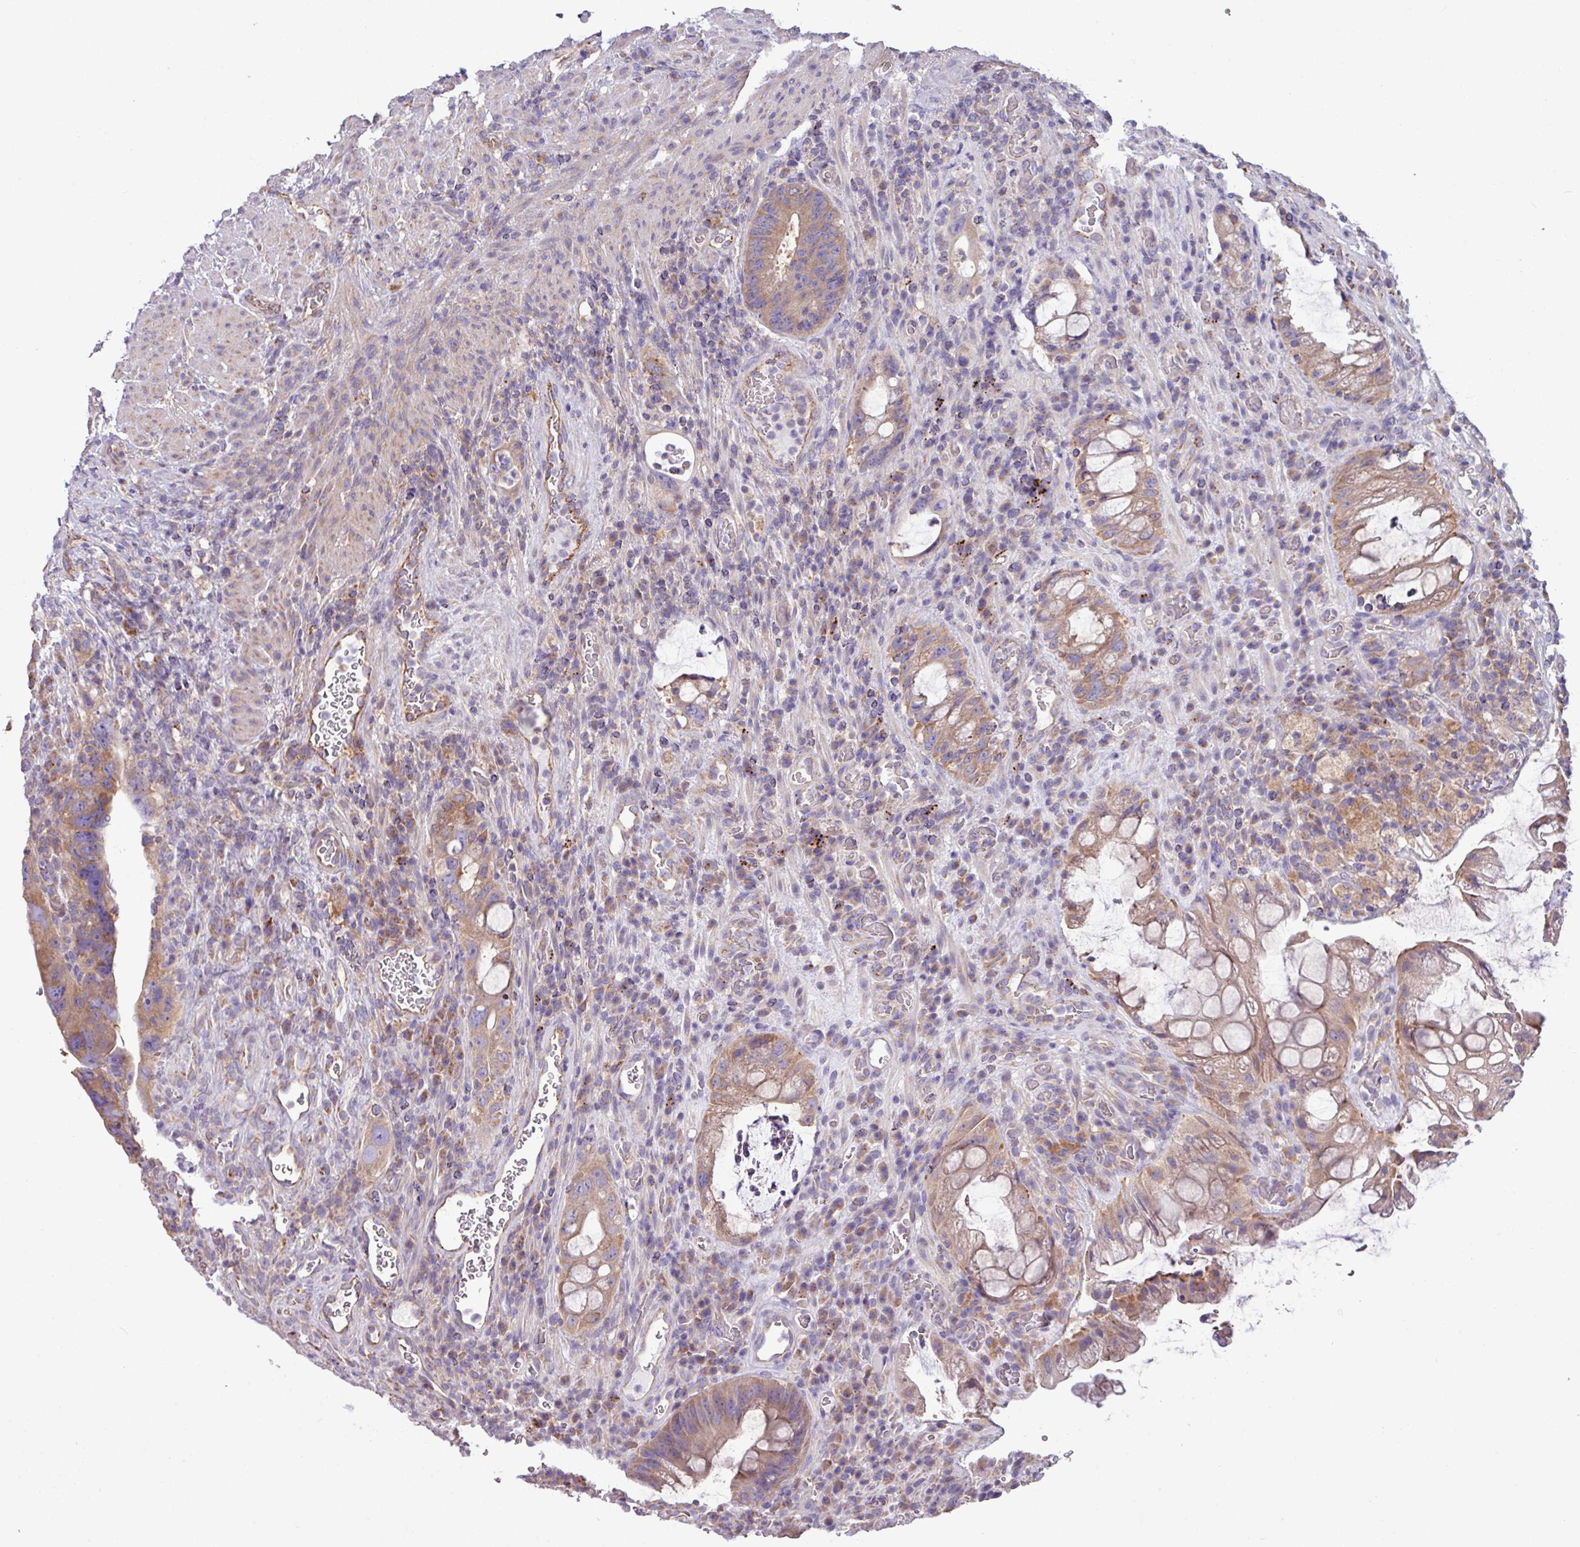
{"staining": {"intensity": "moderate", "quantity": ">75%", "location": "cytoplasmic/membranous"}, "tissue": "colorectal cancer", "cell_type": "Tumor cells", "image_type": "cancer", "snomed": [{"axis": "morphology", "description": "Adenocarcinoma, NOS"}, {"axis": "topography", "description": "Rectum"}], "caption": "Colorectal cancer tissue demonstrates moderate cytoplasmic/membranous expression in approximately >75% of tumor cells", "gene": "PPM1J", "patient": {"sex": "male", "age": 59}}